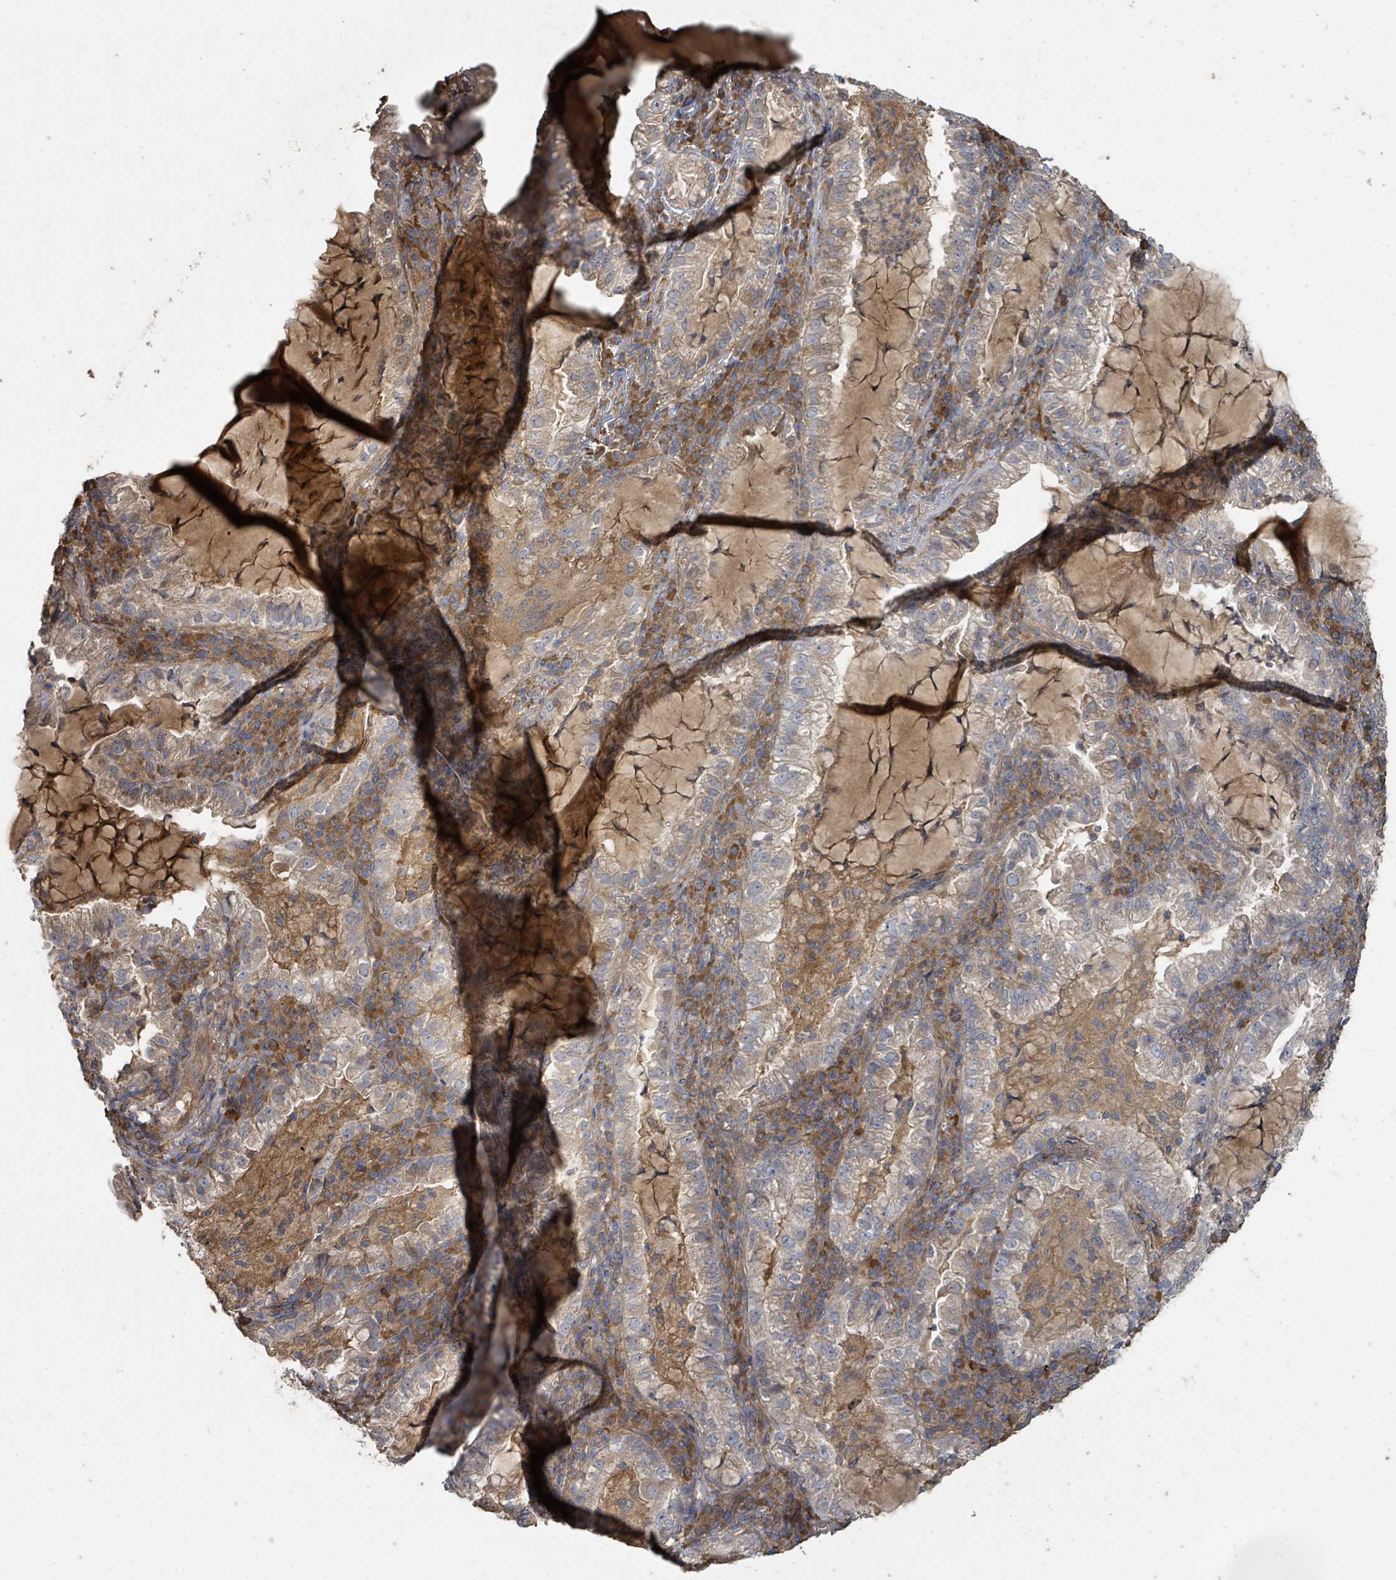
{"staining": {"intensity": "negative", "quantity": "none", "location": "none"}, "tissue": "lung cancer", "cell_type": "Tumor cells", "image_type": "cancer", "snomed": [{"axis": "morphology", "description": "Adenocarcinoma, NOS"}, {"axis": "topography", "description": "Lung"}], "caption": "Tumor cells show no significant protein staining in lung adenocarcinoma. Brightfield microscopy of immunohistochemistry (IHC) stained with DAB (3,3'-diaminobenzidine) (brown) and hematoxylin (blue), captured at high magnification.", "gene": "WDFY1", "patient": {"sex": "female", "age": 73}}